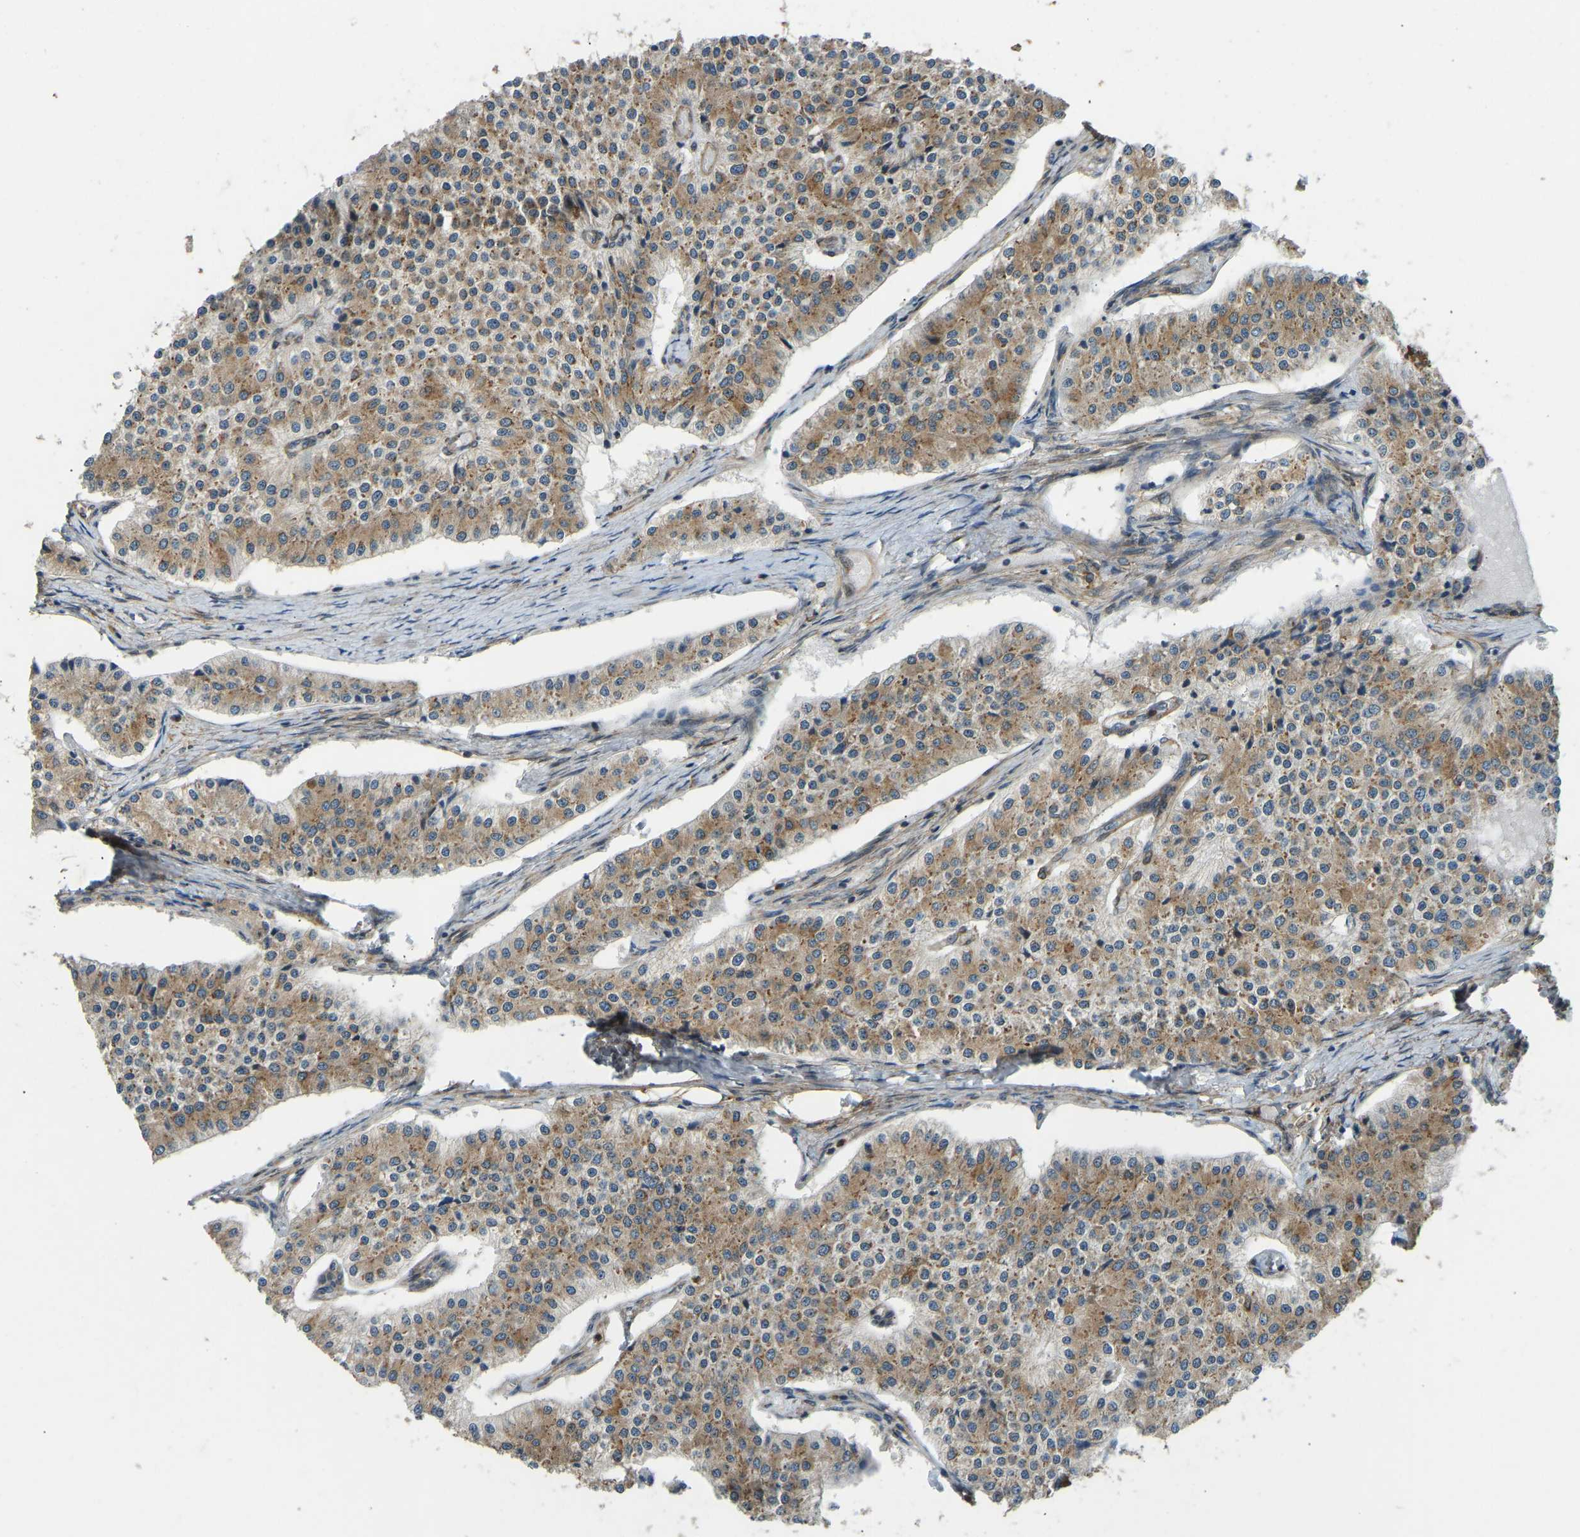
{"staining": {"intensity": "moderate", "quantity": ">75%", "location": "cytoplasmic/membranous"}, "tissue": "carcinoid", "cell_type": "Tumor cells", "image_type": "cancer", "snomed": [{"axis": "morphology", "description": "Carcinoid, malignant, NOS"}, {"axis": "topography", "description": "Colon"}], "caption": "A high-resolution image shows IHC staining of carcinoid, which displays moderate cytoplasmic/membranous expression in about >75% of tumor cells. (IHC, brightfield microscopy, high magnification).", "gene": "OS9", "patient": {"sex": "female", "age": 52}}